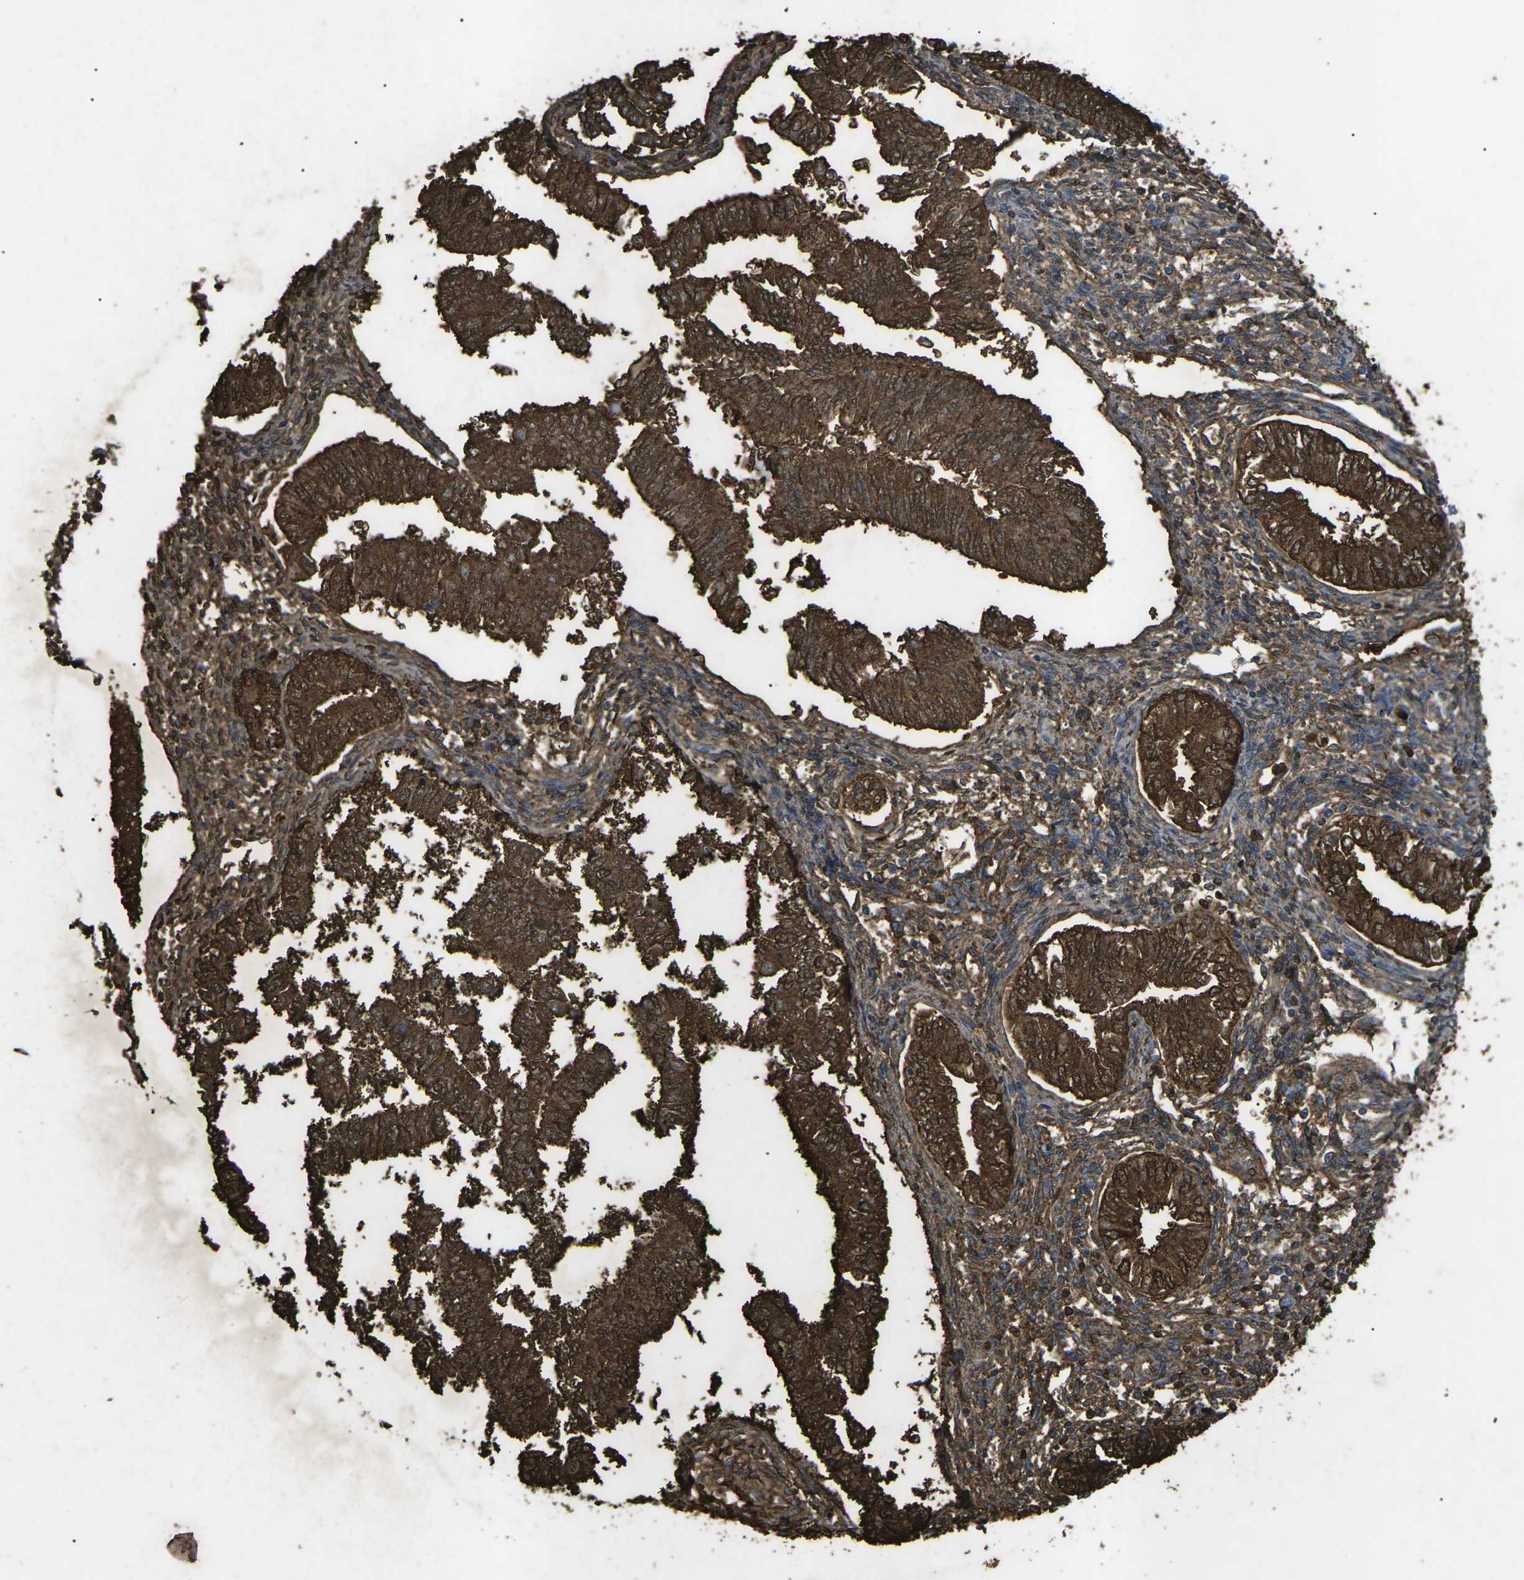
{"staining": {"intensity": "strong", "quantity": ">75%", "location": "cytoplasmic/membranous"}, "tissue": "endometrial cancer", "cell_type": "Tumor cells", "image_type": "cancer", "snomed": [{"axis": "morphology", "description": "Adenocarcinoma, NOS"}, {"axis": "topography", "description": "Endometrium"}], "caption": "Immunohistochemistry micrograph of neoplastic tissue: human adenocarcinoma (endometrial) stained using IHC shows high levels of strong protein expression localized specifically in the cytoplasmic/membranous of tumor cells, appearing as a cytoplasmic/membranous brown color.", "gene": "CTAGE1", "patient": {"sex": "female", "age": 53}}